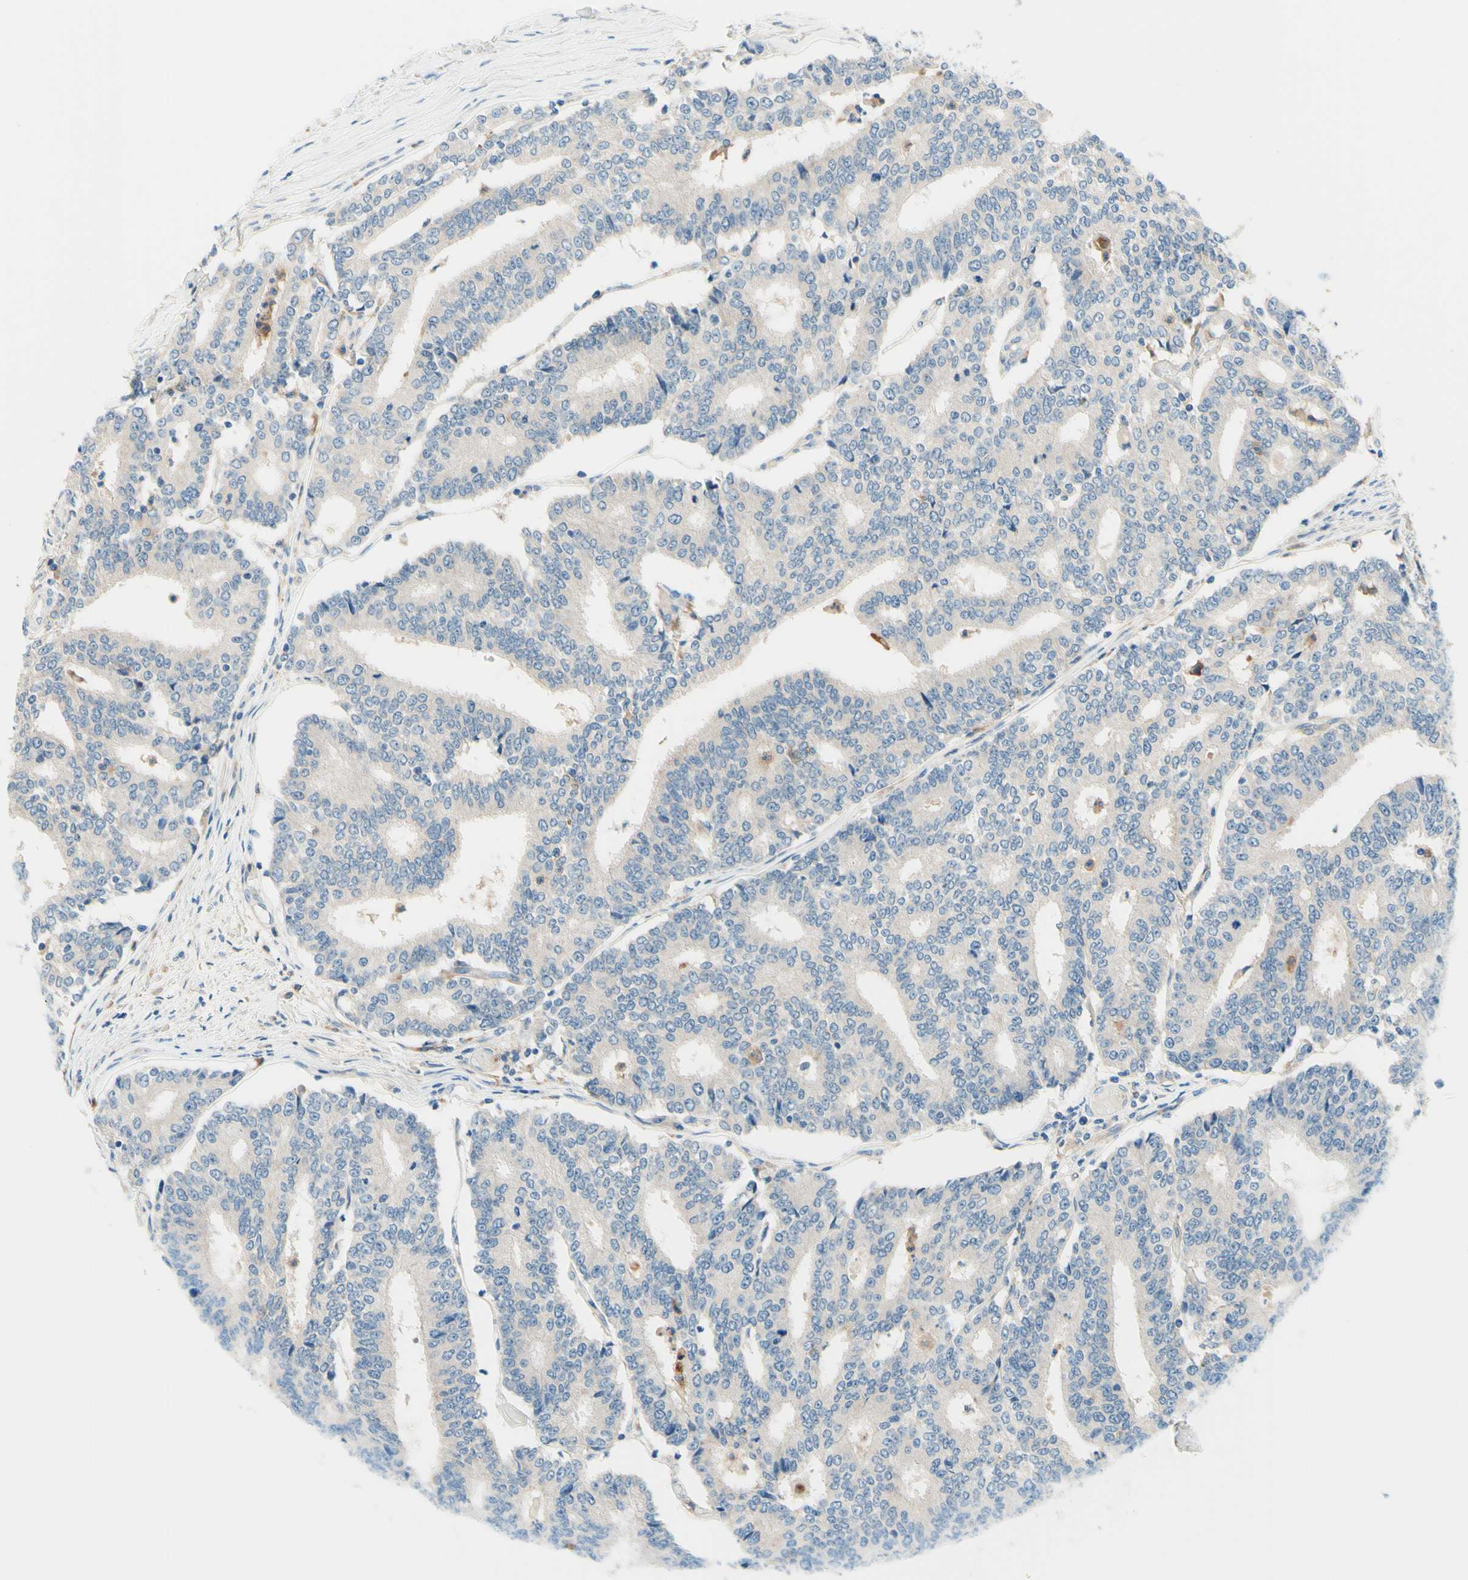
{"staining": {"intensity": "negative", "quantity": "none", "location": "none"}, "tissue": "prostate cancer", "cell_type": "Tumor cells", "image_type": "cancer", "snomed": [{"axis": "morphology", "description": "Normal tissue, NOS"}, {"axis": "morphology", "description": "Adenocarcinoma, High grade"}, {"axis": "topography", "description": "Prostate"}, {"axis": "topography", "description": "Seminal veicle"}], "caption": "An immunohistochemistry histopathology image of prostate cancer is shown. There is no staining in tumor cells of prostate cancer.", "gene": "SIGLEC9", "patient": {"sex": "male", "age": 55}}